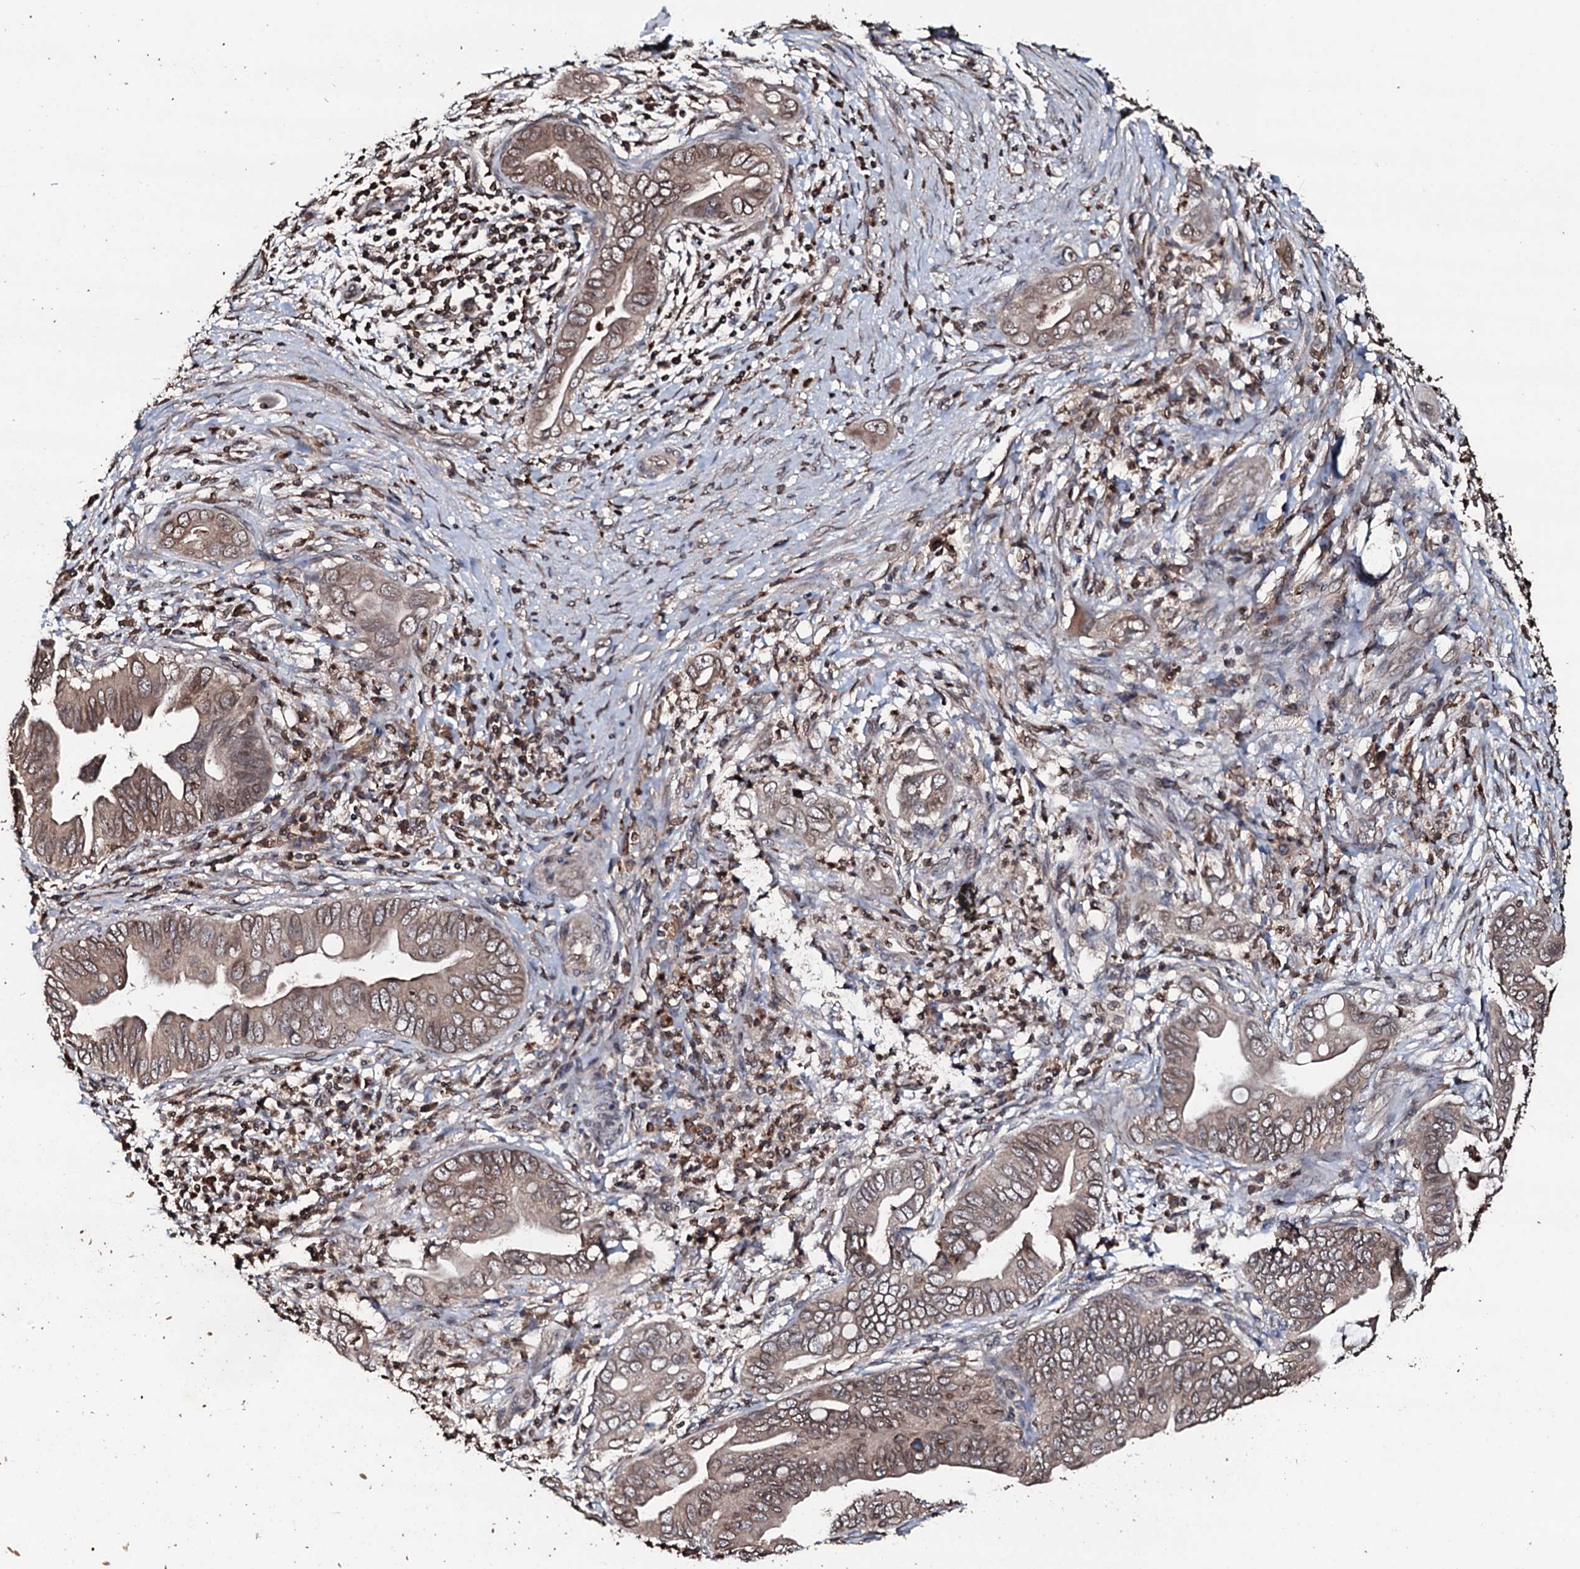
{"staining": {"intensity": "moderate", "quantity": ">75%", "location": "cytoplasmic/membranous"}, "tissue": "pancreatic cancer", "cell_type": "Tumor cells", "image_type": "cancer", "snomed": [{"axis": "morphology", "description": "Adenocarcinoma, NOS"}, {"axis": "topography", "description": "Pancreas"}], "caption": "A high-resolution micrograph shows IHC staining of pancreatic adenocarcinoma, which displays moderate cytoplasmic/membranous expression in approximately >75% of tumor cells.", "gene": "SDHAF2", "patient": {"sex": "male", "age": 75}}